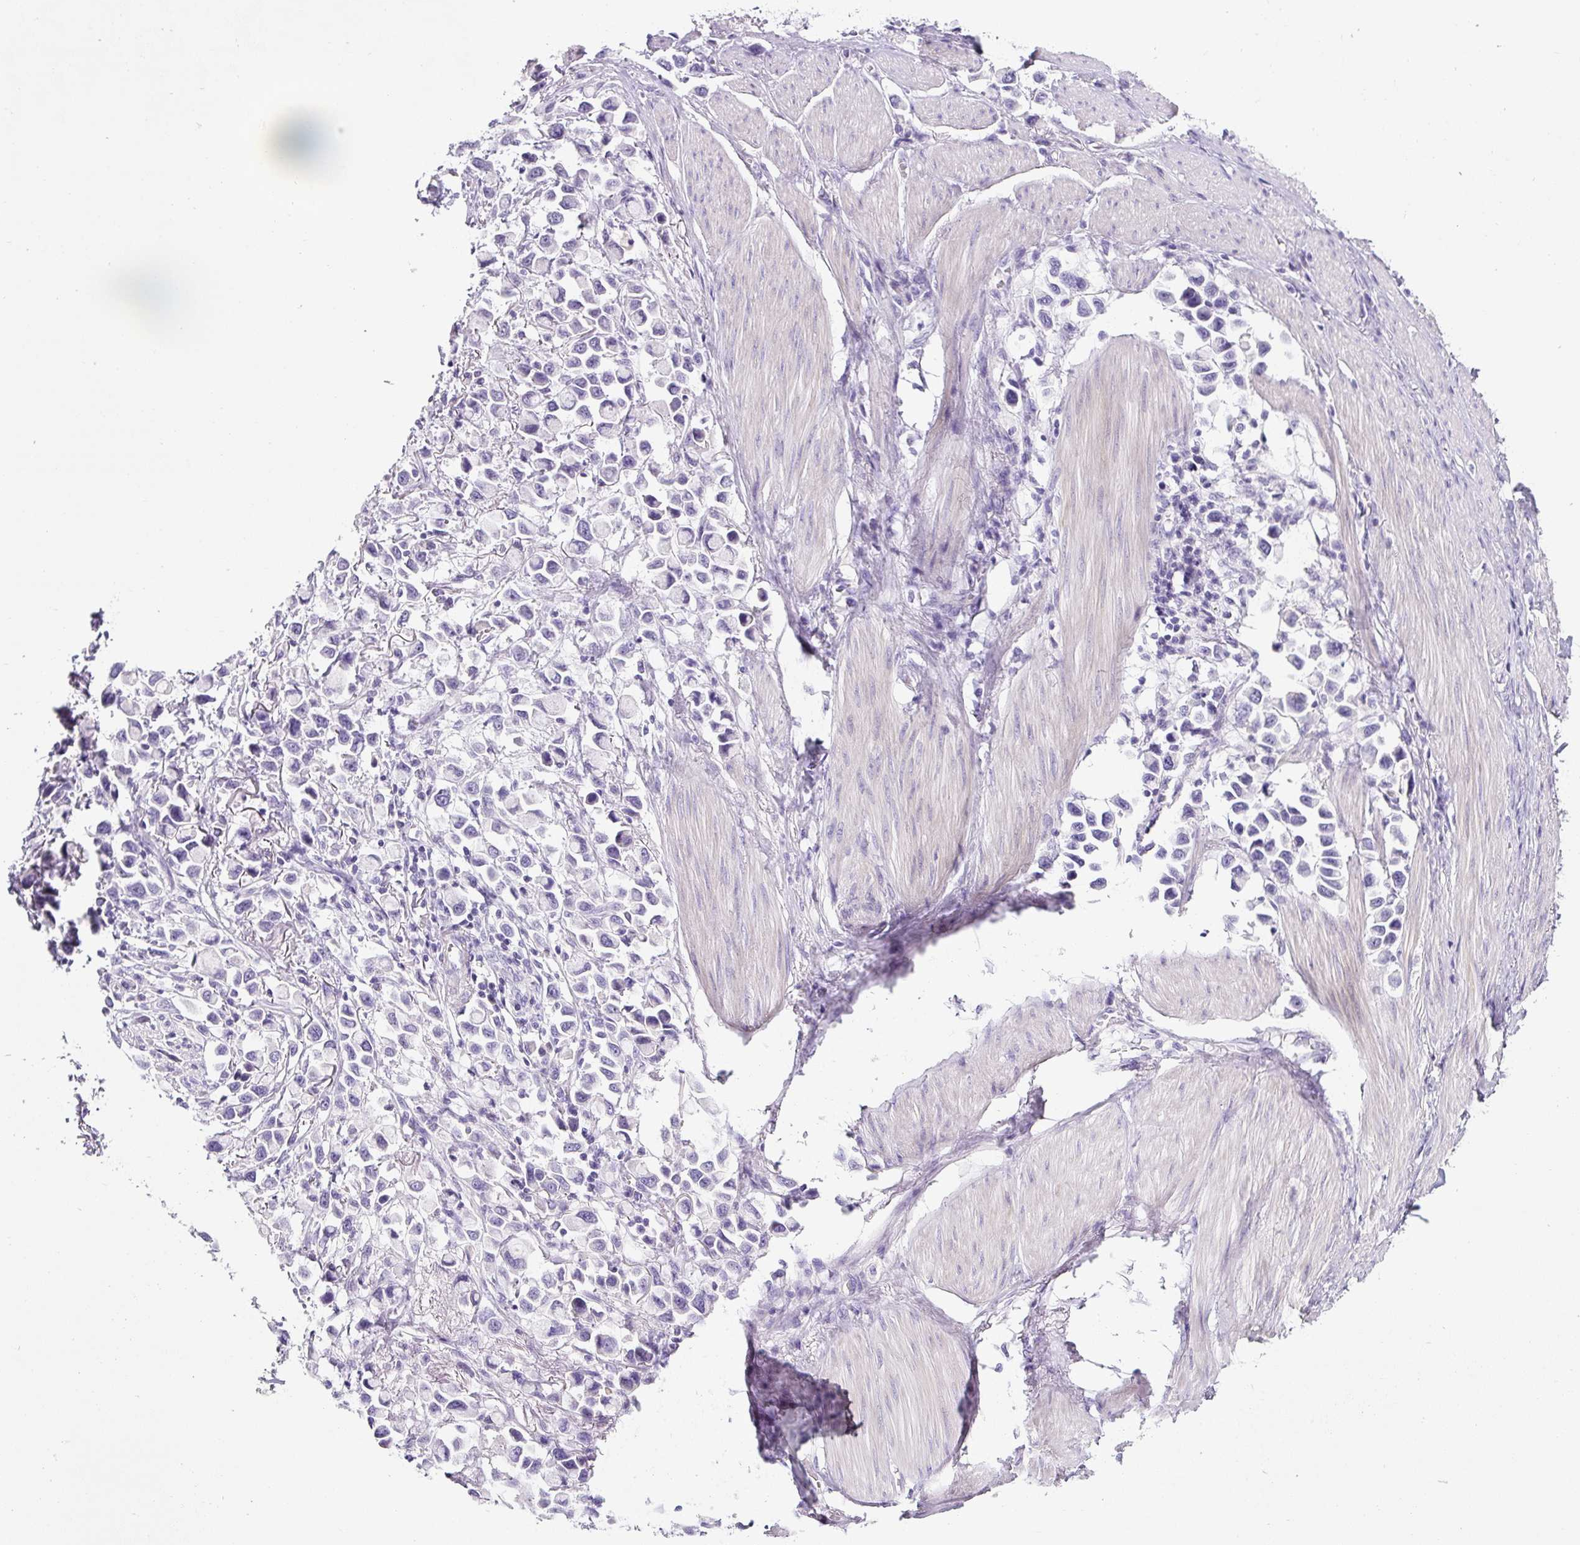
{"staining": {"intensity": "negative", "quantity": "none", "location": "none"}, "tissue": "stomach cancer", "cell_type": "Tumor cells", "image_type": "cancer", "snomed": [{"axis": "morphology", "description": "Adenocarcinoma, NOS"}, {"axis": "topography", "description": "Stomach"}], "caption": "An immunohistochemistry image of stomach adenocarcinoma is shown. There is no staining in tumor cells of stomach adenocarcinoma.", "gene": "OR14A2", "patient": {"sex": "female", "age": 81}}